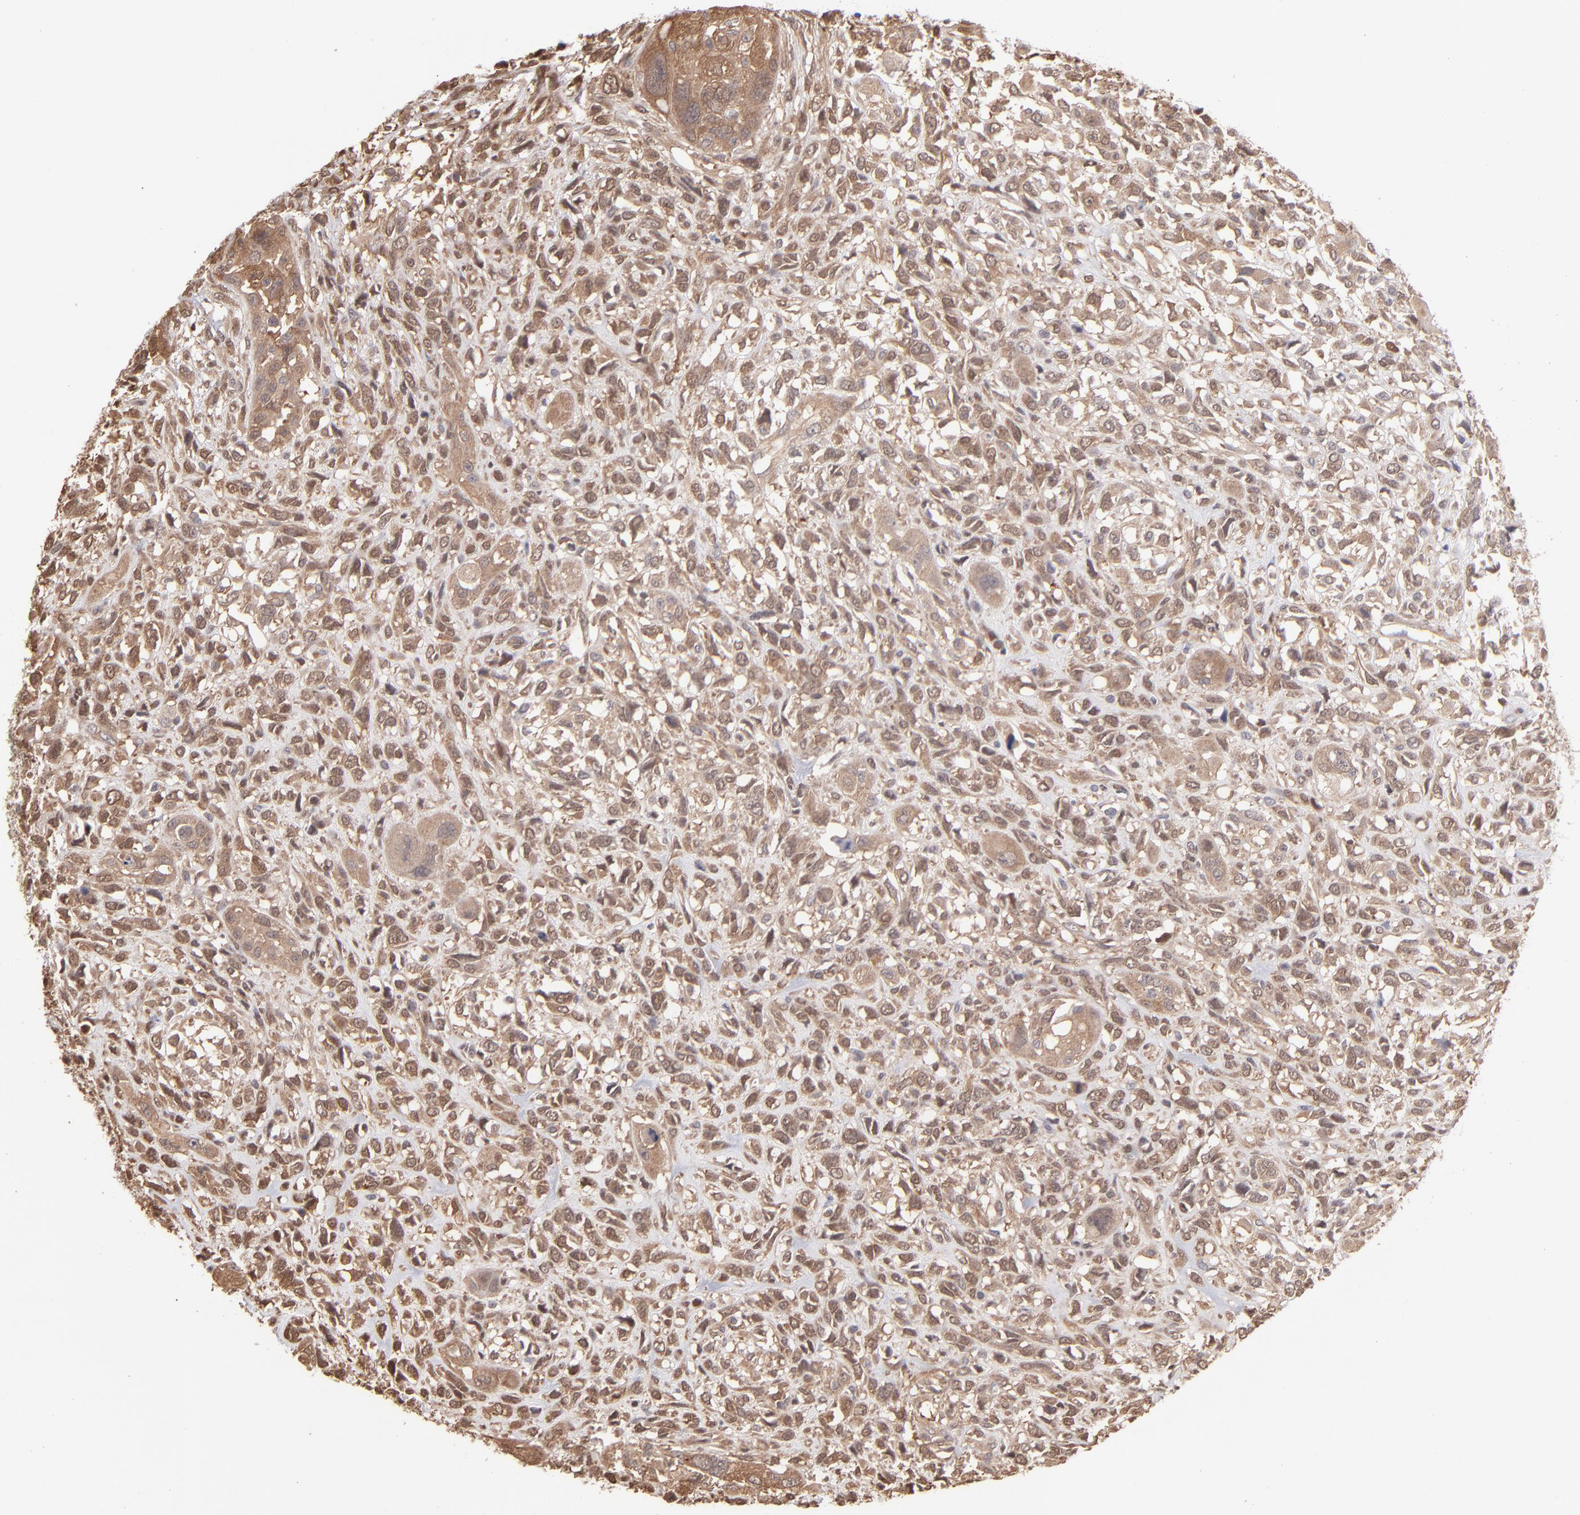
{"staining": {"intensity": "strong", "quantity": ">75%", "location": "cytoplasmic/membranous"}, "tissue": "head and neck cancer", "cell_type": "Tumor cells", "image_type": "cancer", "snomed": [{"axis": "morphology", "description": "Neoplasm, malignant, NOS"}, {"axis": "topography", "description": "Salivary gland"}, {"axis": "topography", "description": "Head-Neck"}], "caption": "An image showing strong cytoplasmic/membranous expression in about >75% of tumor cells in head and neck neoplasm (malignant), as visualized by brown immunohistochemical staining.", "gene": "MAP2K2", "patient": {"sex": "male", "age": 43}}